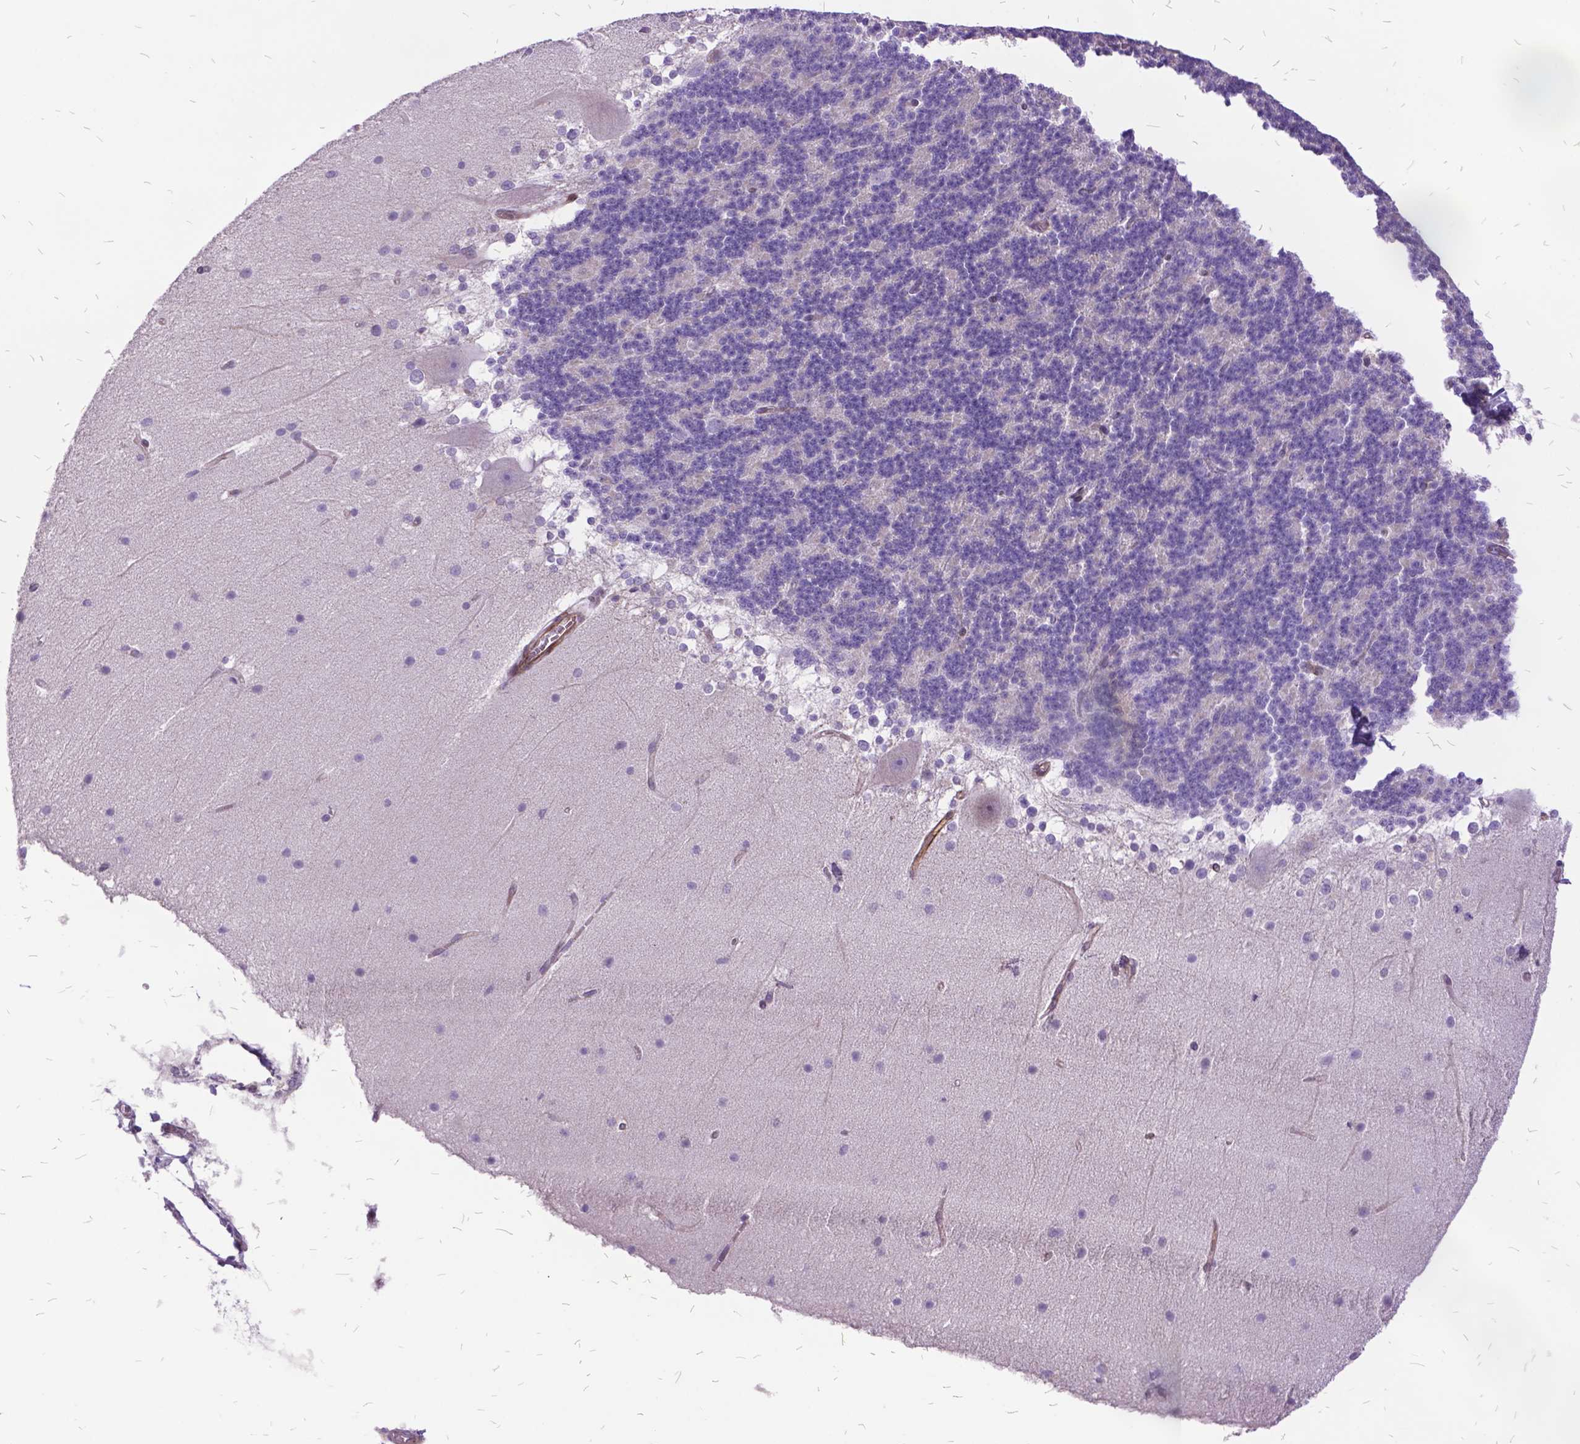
{"staining": {"intensity": "negative", "quantity": "none", "location": "none"}, "tissue": "cerebellum", "cell_type": "Cells in granular layer", "image_type": "normal", "snomed": [{"axis": "morphology", "description": "Normal tissue, NOS"}, {"axis": "topography", "description": "Cerebellum"}], "caption": "Cells in granular layer are negative for protein expression in benign human cerebellum. (DAB immunohistochemistry visualized using brightfield microscopy, high magnification).", "gene": "GRB7", "patient": {"sex": "female", "age": 19}}